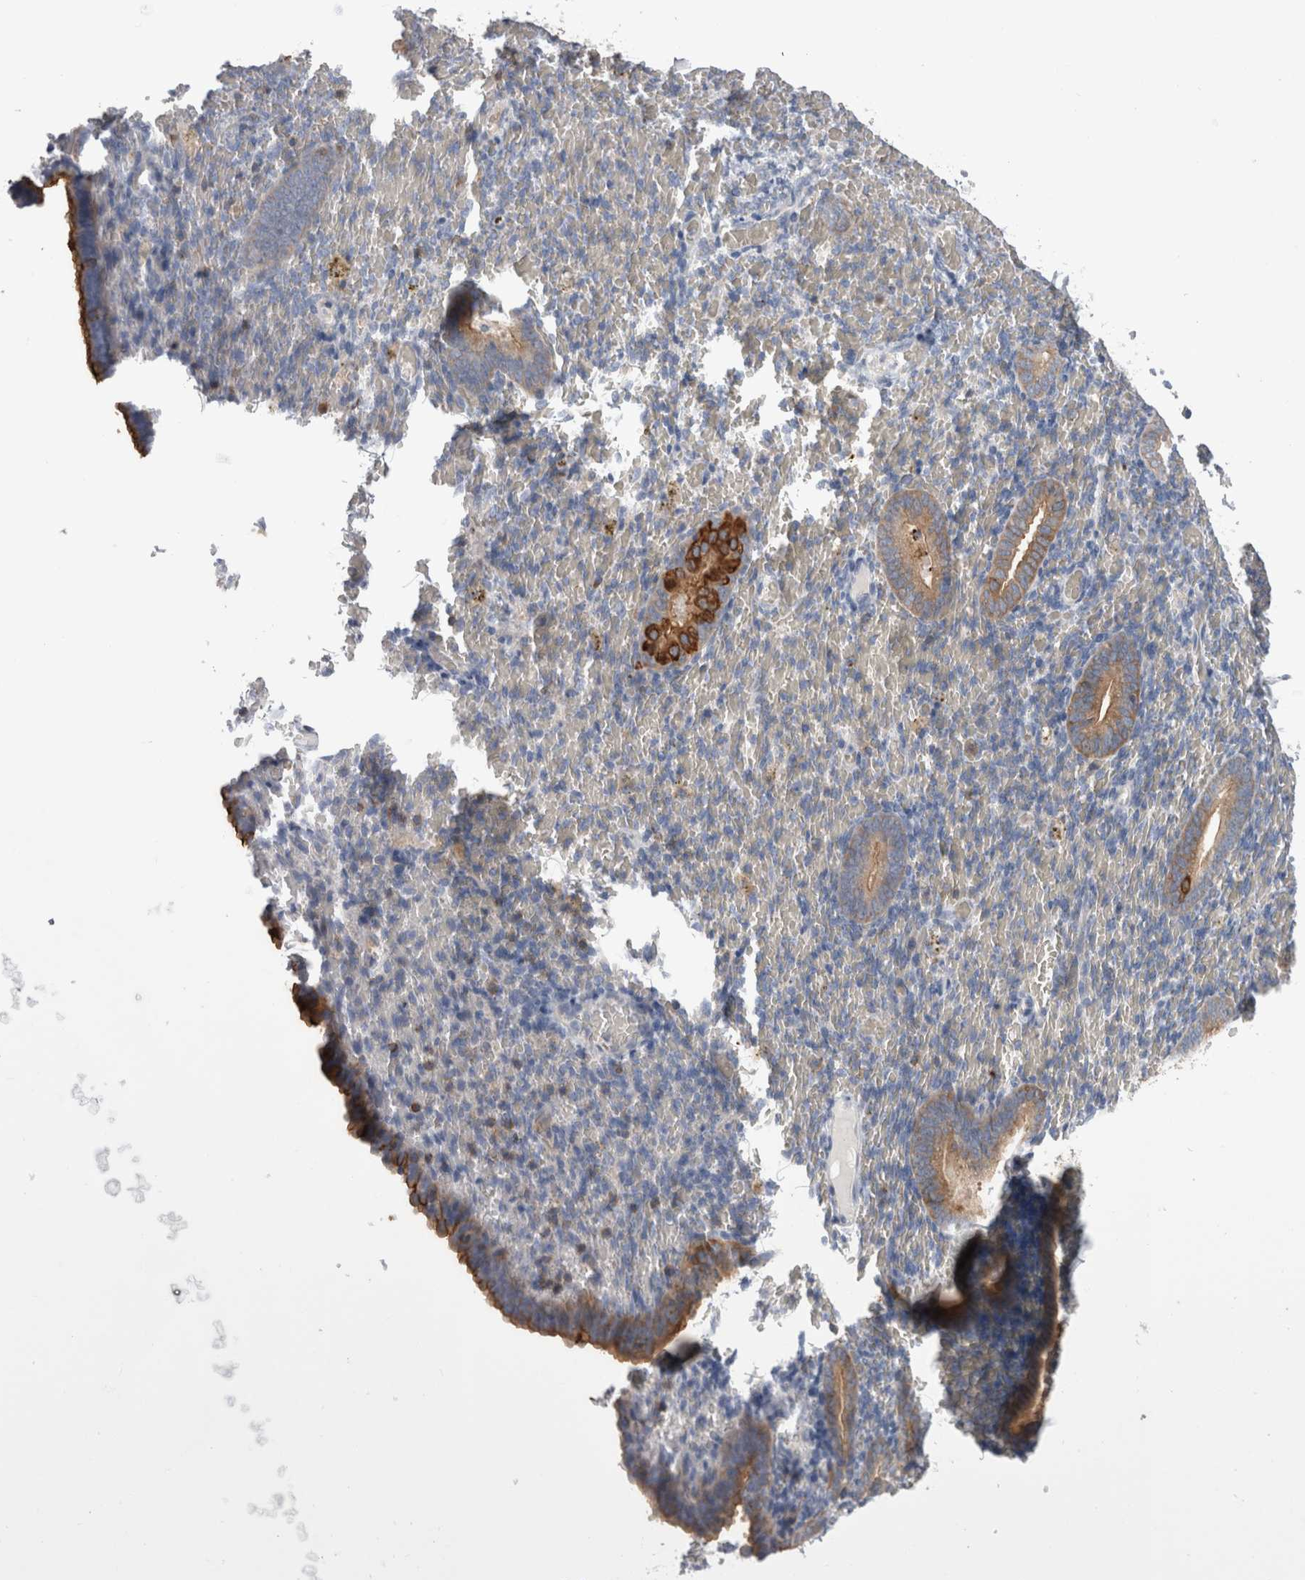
{"staining": {"intensity": "negative", "quantity": "none", "location": "none"}, "tissue": "endometrium", "cell_type": "Cells in endometrial stroma", "image_type": "normal", "snomed": [{"axis": "morphology", "description": "Normal tissue, NOS"}, {"axis": "topography", "description": "Endometrium"}], "caption": "Immunohistochemistry (IHC) photomicrograph of normal human endometrium stained for a protein (brown), which exhibits no staining in cells in endometrial stroma. (DAB (3,3'-diaminobenzidine) immunohistochemistry (IHC), high magnification).", "gene": "DCTN6", "patient": {"sex": "female", "age": 51}}